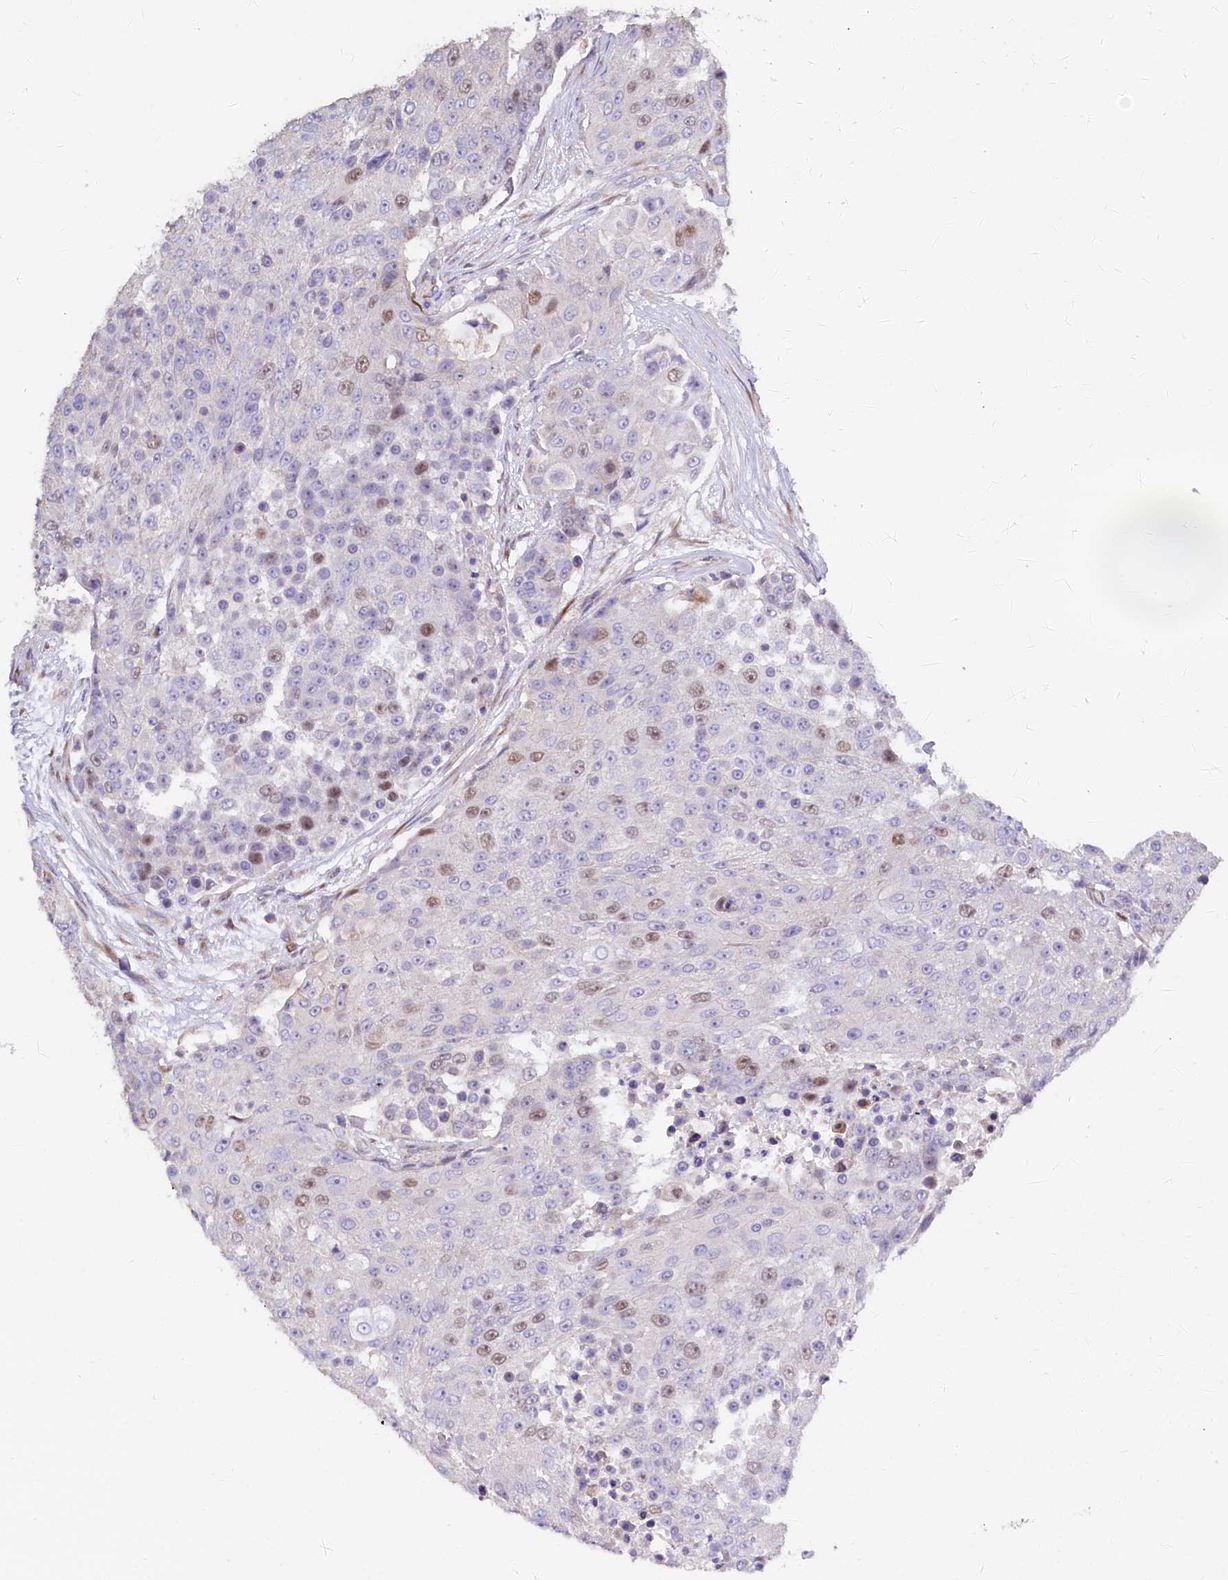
{"staining": {"intensity": "moderate", "quantity": "<25%", "location": "nuclear"}, "tissue": "urothelial cancer", "cell_type": "Tumor cells", "image_type": "cancer", "snomed": [{"axis": "morphology", "description": "Urothelial carcinoma, High grade"}, {"axis": "topography", "description": "Urinary bladder"}], "caption": "About <25% of tumor cells in human high-grade urothelial carcinoma show moderate nuclear protein expression as visualized by brown immunohistochemical staining.", "gene": "WNT8A", "patient": {"sex": "female", "age": 63}}